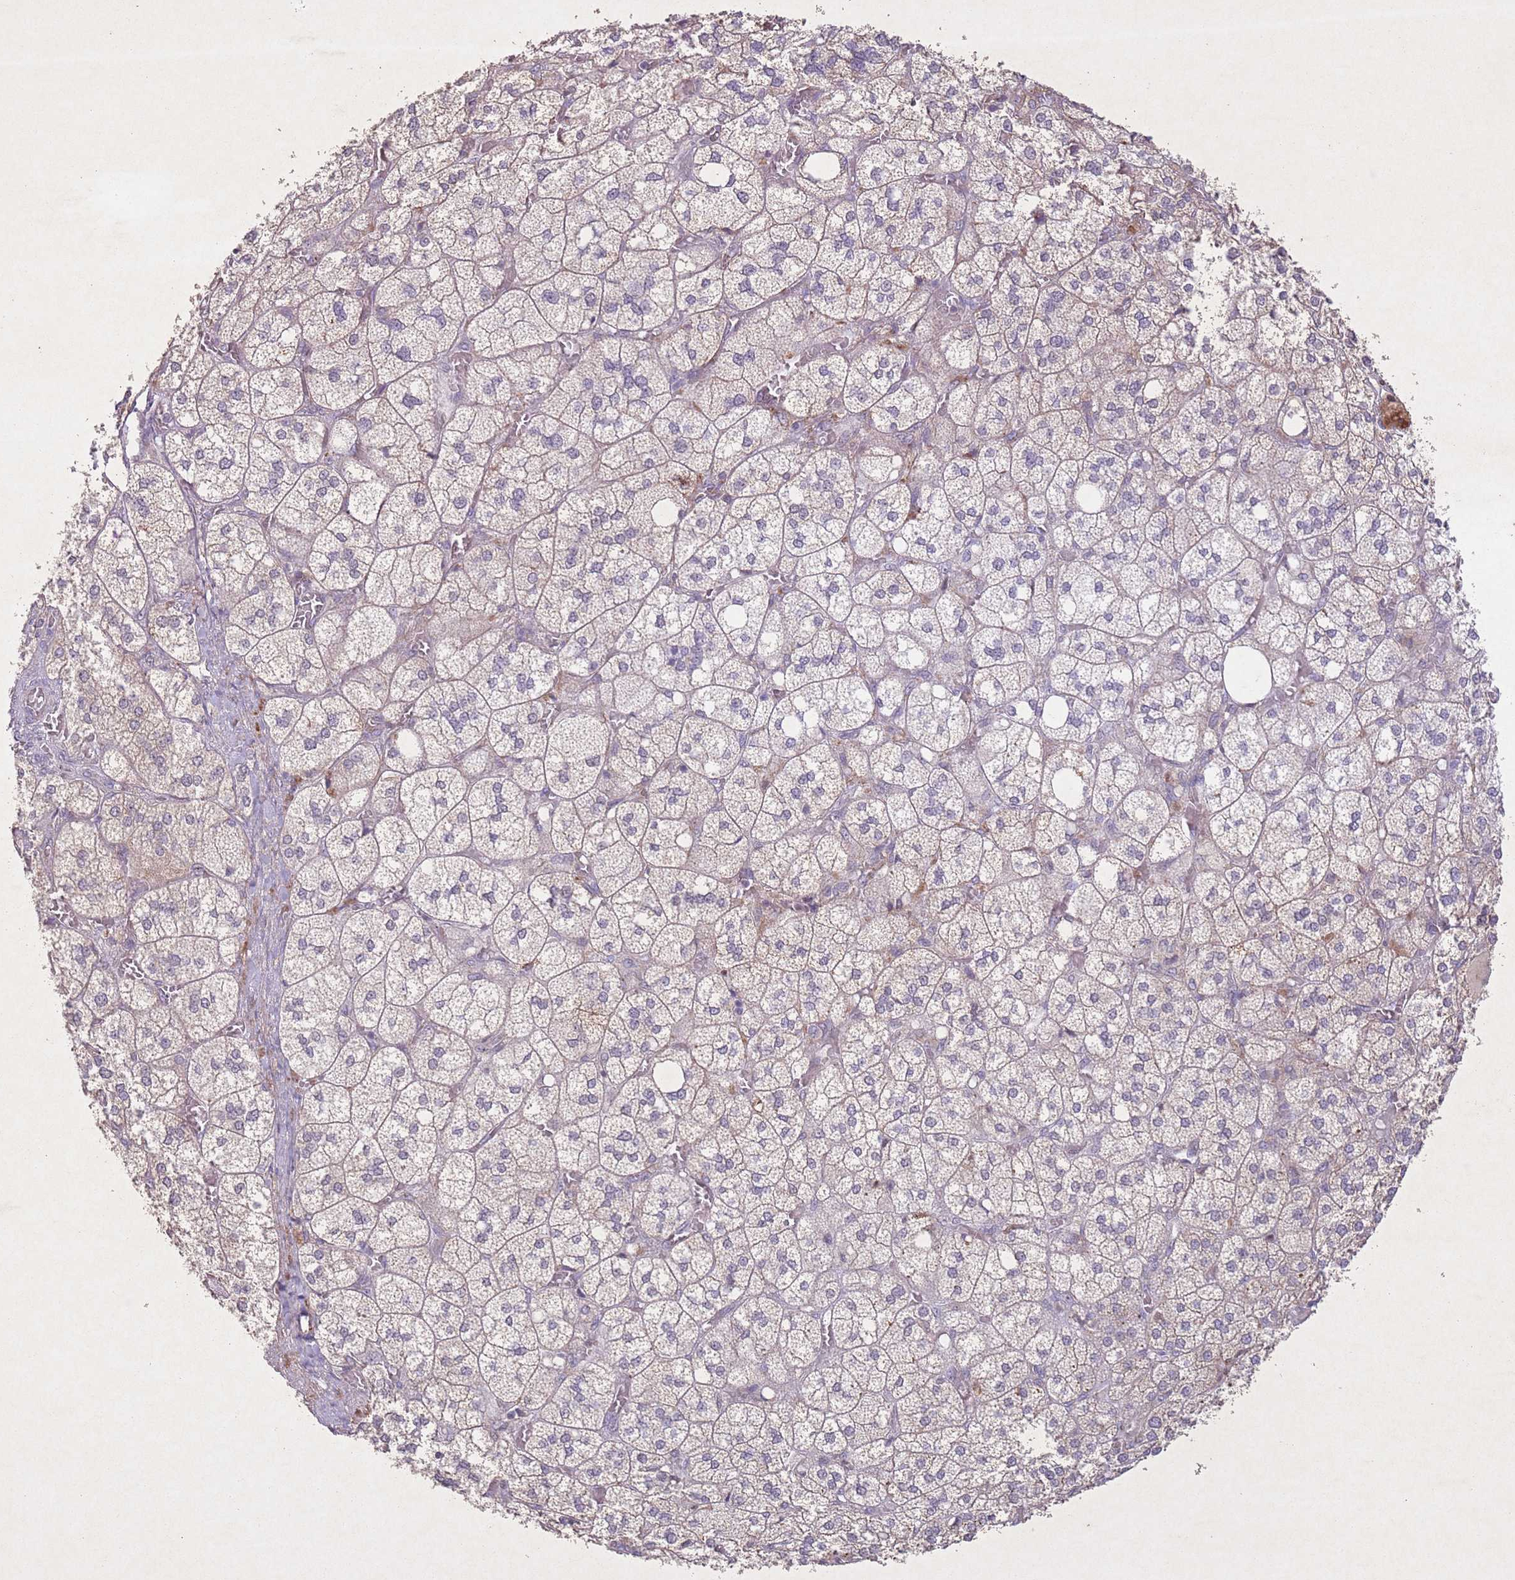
{"staining": {"intensity": "moderate", "quantity": "25%-75%", "location": "cytoplasmic/membranous,nuclear"}, "tissue": "adrenal gland", "cell_type": "Glandular cells", "image_type": "normal", "snomed": [{"axis": "morphology", "description": "Normal tissue, NOS"}, {"axis": "topography", "description": "Adrenal gland"}], "caption": "The histopathology image reveals immunohistochemical staining of normal adrenal gland. There is moderate cytoplasmic/membranous,nuclear expression is appreciated in approximately 25%-75% of glandular cells.", "gene": "CCNI", "patient": {"sex": "male", "age": 61}}